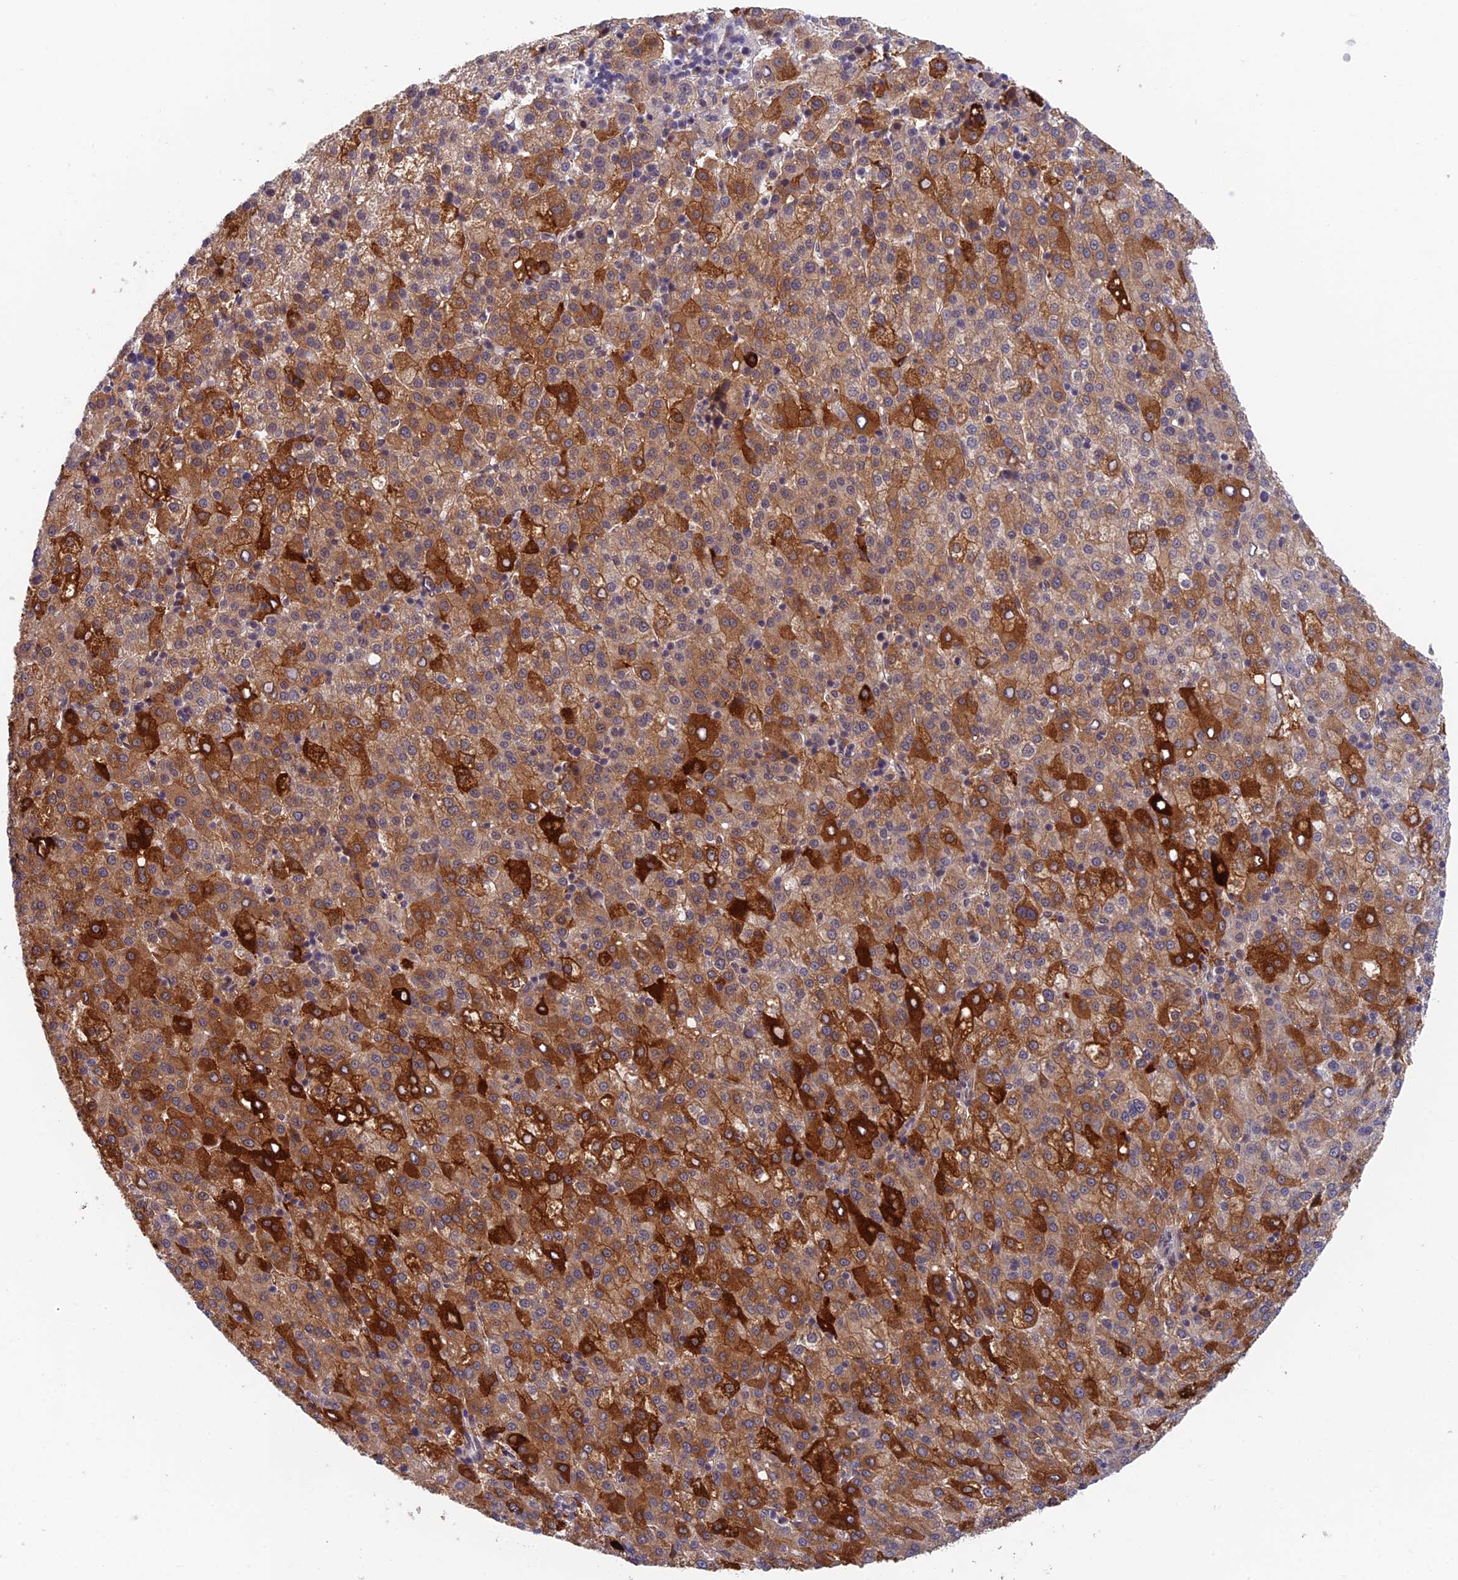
{"staining": {"intensity": "moderate", "quantity": "25%-75%", "location": "cytoplasmic/membranous,nuclear"}, "tissue": "liver cancer", "cell_type": "Tumor cells", "image_type": "cancer", "snomed": [{"axis": "morphology", "description": "Carcinoma, Hepatocellular, NOS"}, {"axis": "topography", "description": "Liver"}], "caption": "This micrograph displays immunohistochemistry (IHC) staining of liver cancer (hepatocellular carcinoma), with medium moderate cytoplasmic/membranous and nuclear positivity in approximately 25%-75% of tumor cells.", "gene": "NSMCE1", "patient": {"sex": "female", "age": 58}}